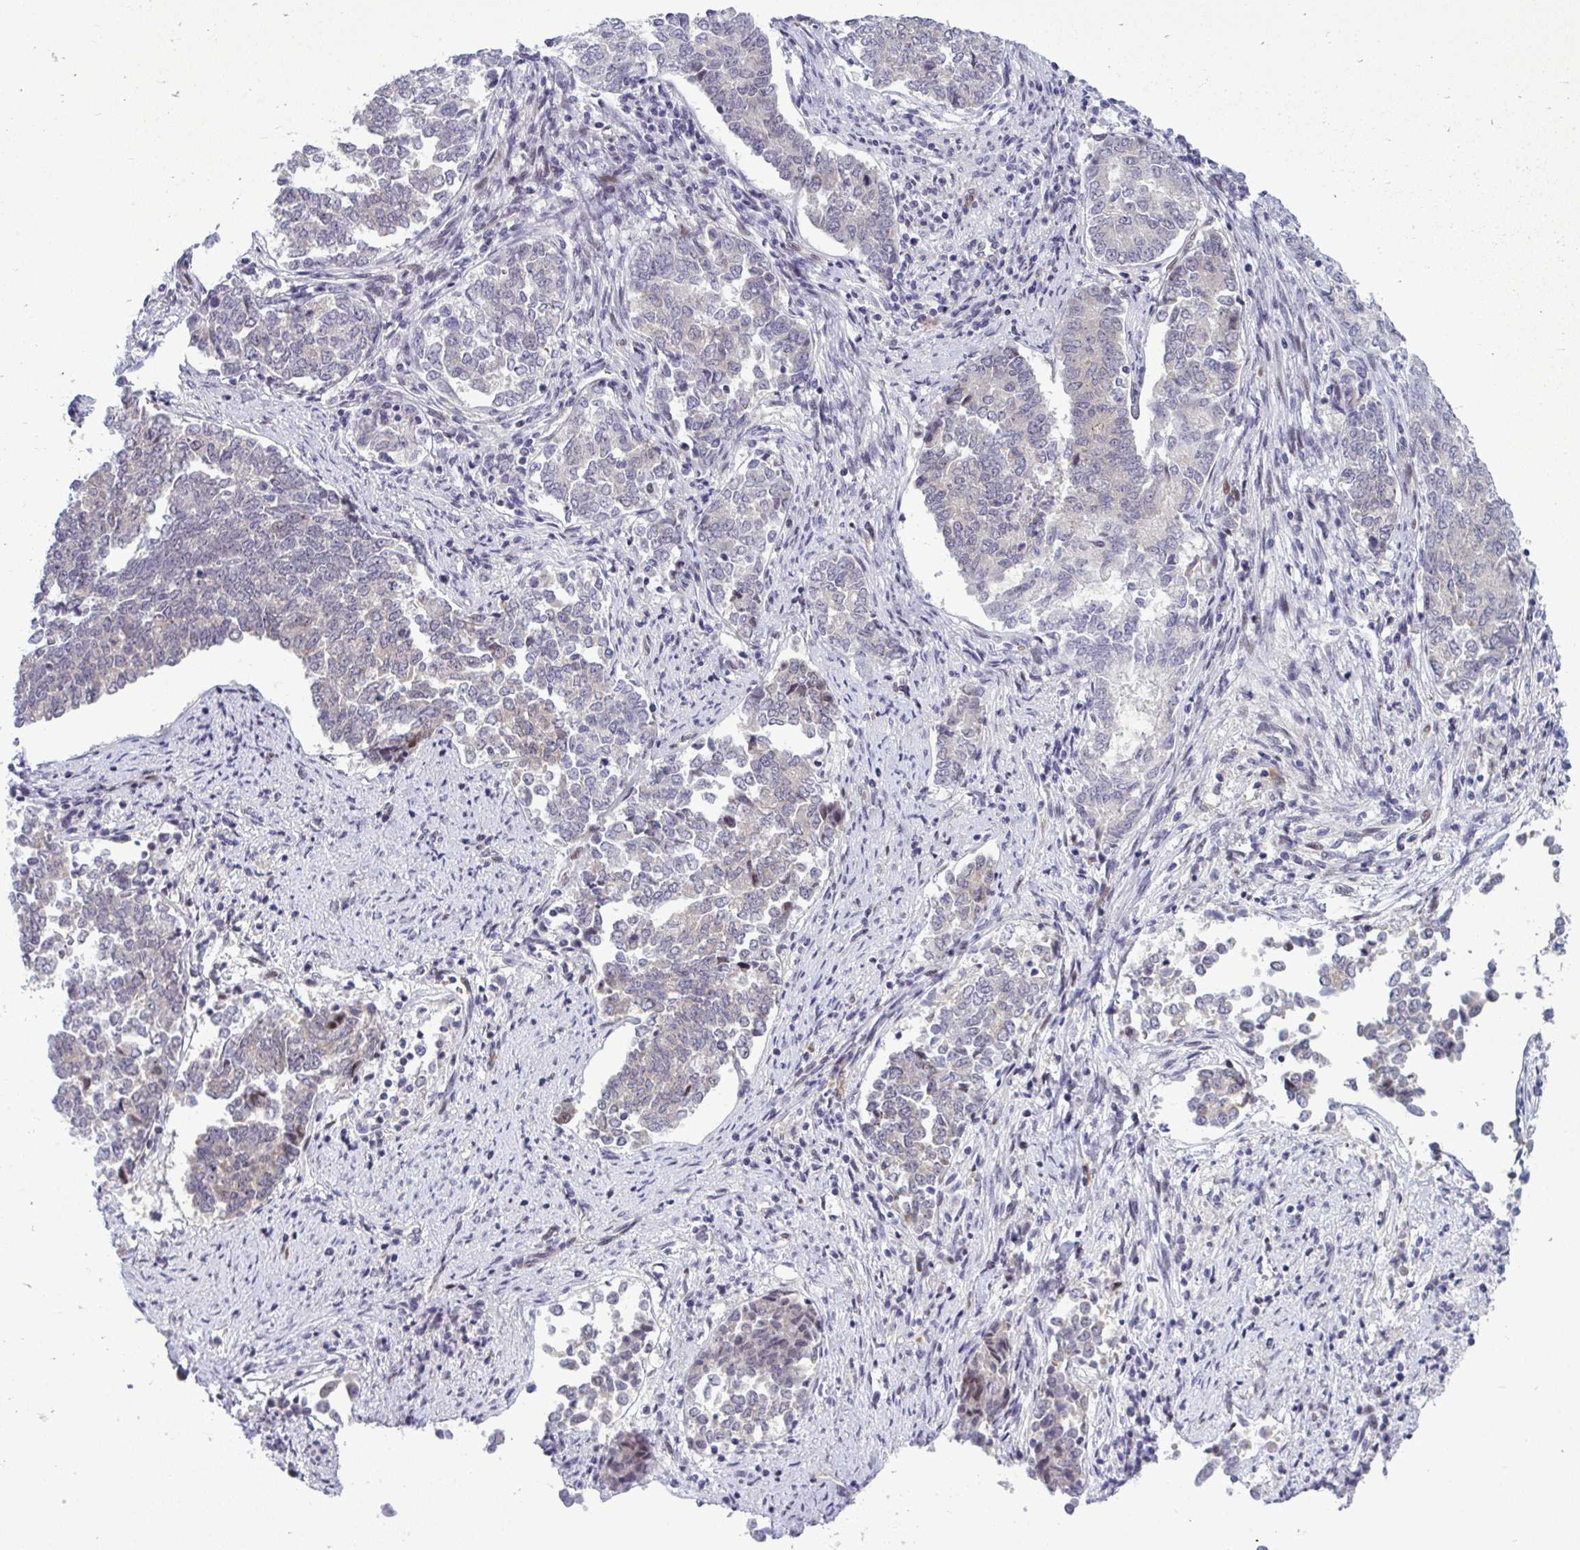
{"staining": {"intensity": "negative", "quantity": "none", "location": "none"}, "tissue": "endometrial cancer", "cell_type": "Tumor cells", "image_type": "cancer", "snomed": [{"axis": "morphology", "description": "Adenocarcinoma, NOS"}, {"axis": "topography", "description": "Endometrium"}], "caption": "Endometrial cancer (adenocarcinoma) was stained to show a protein in brown. There is no significant positivity in tumor cells.", "gene": "TAB1", "patient": {"sex": "female", "age": 80}}